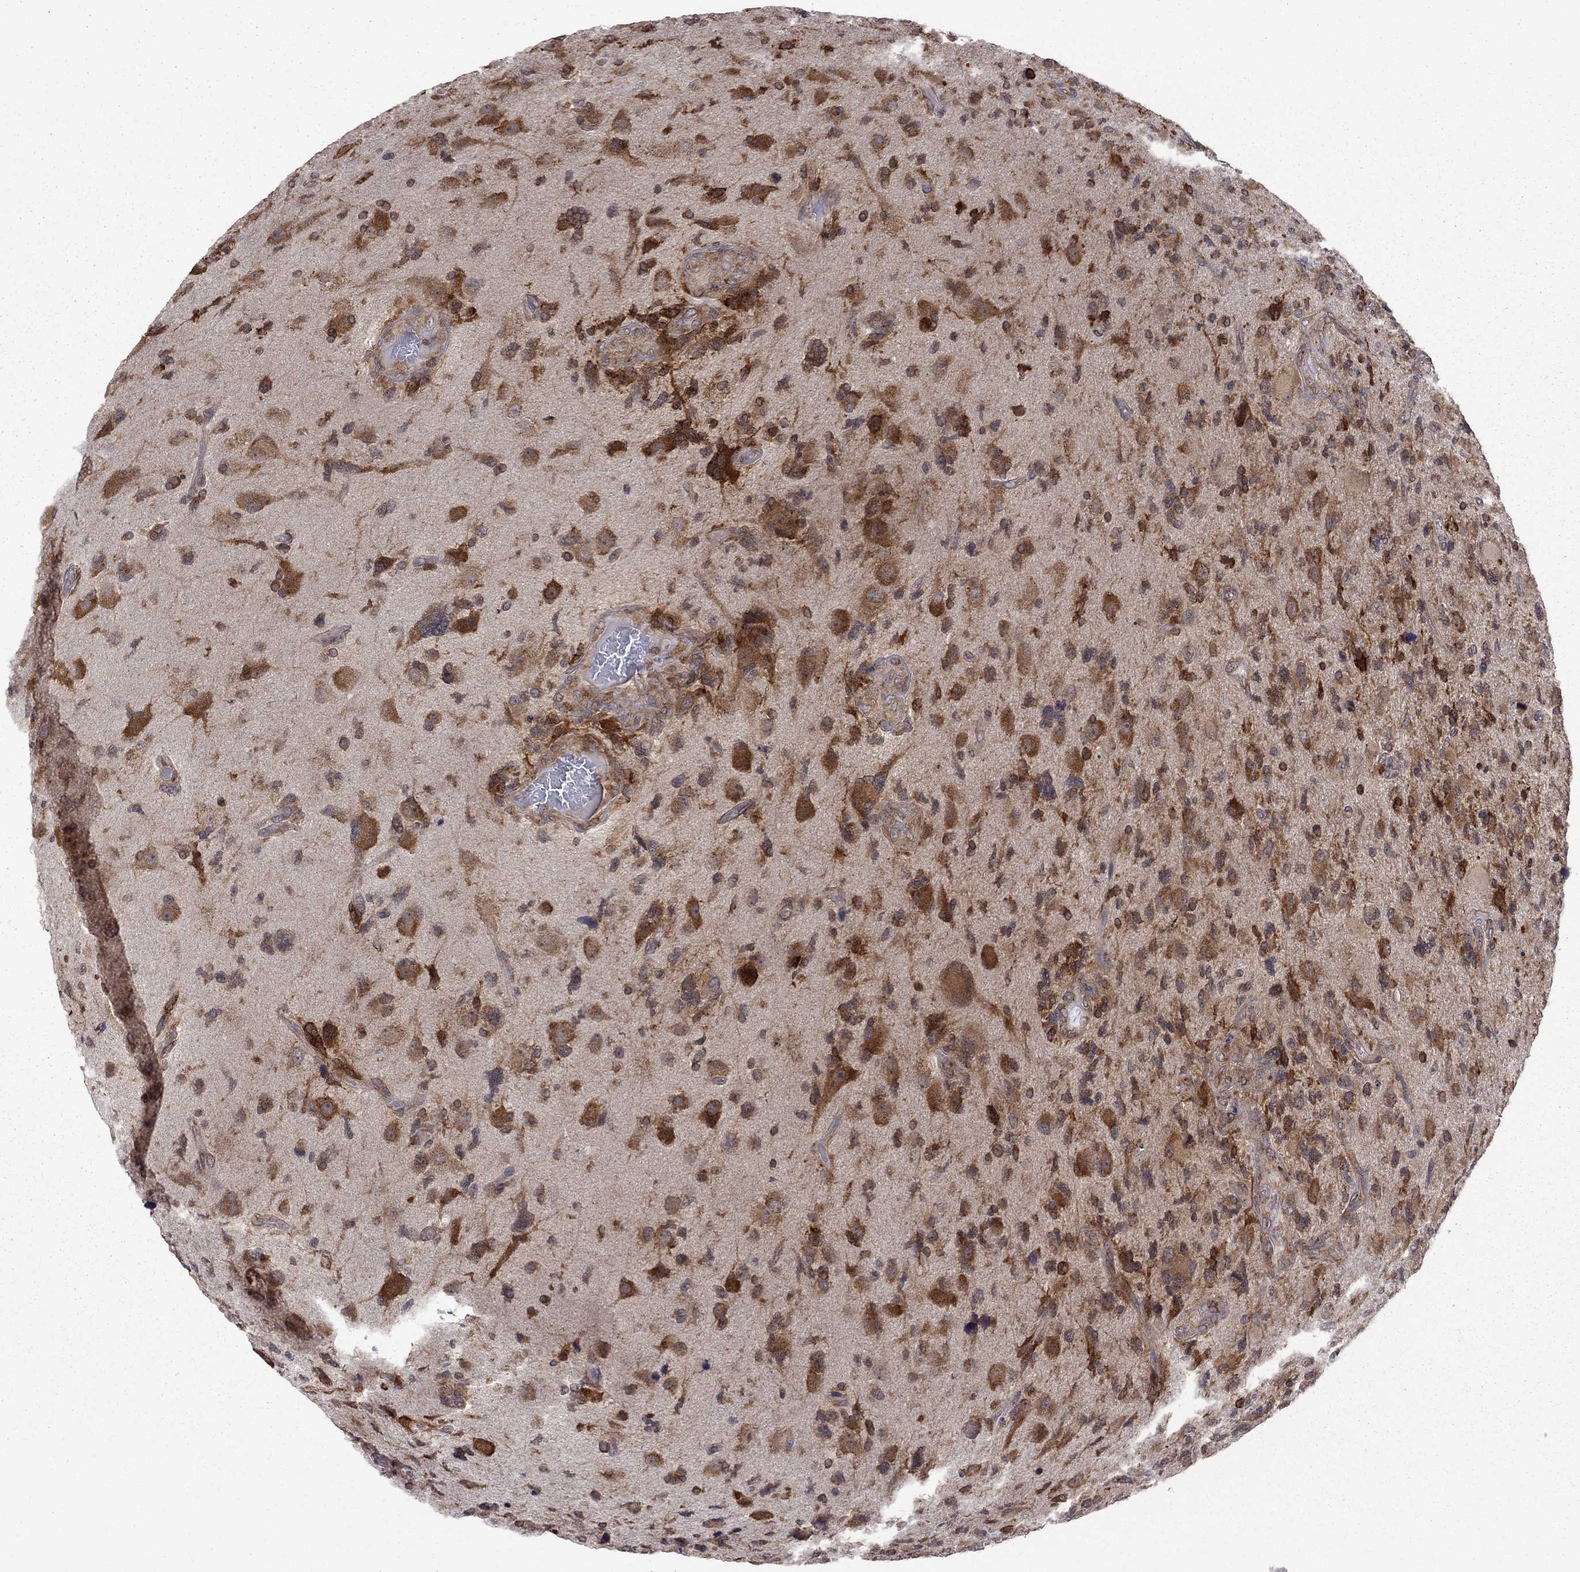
{"staining": {"intensity": "strong", "quantity": "25%-75%", "location": "cytoplasmic/membranous"}, "tissue": "glioma", "cell_type": "Tumor cells", "image_type": "cancer", "snomed": [{"axis": "morphology", "description": "Glioma, malignant, High grade"}, {"axis": "topography", "description": "Cerebral cortex"}], "caption": "This is a micrograph of immunohistochemistry (IHC) staining of malignant glioma (high-grade), which shows strong expression in the cytoplasmic/membranous of tumor cells.", "gene": "NAA50", "patient": {"sex": "male", "age": 70}}